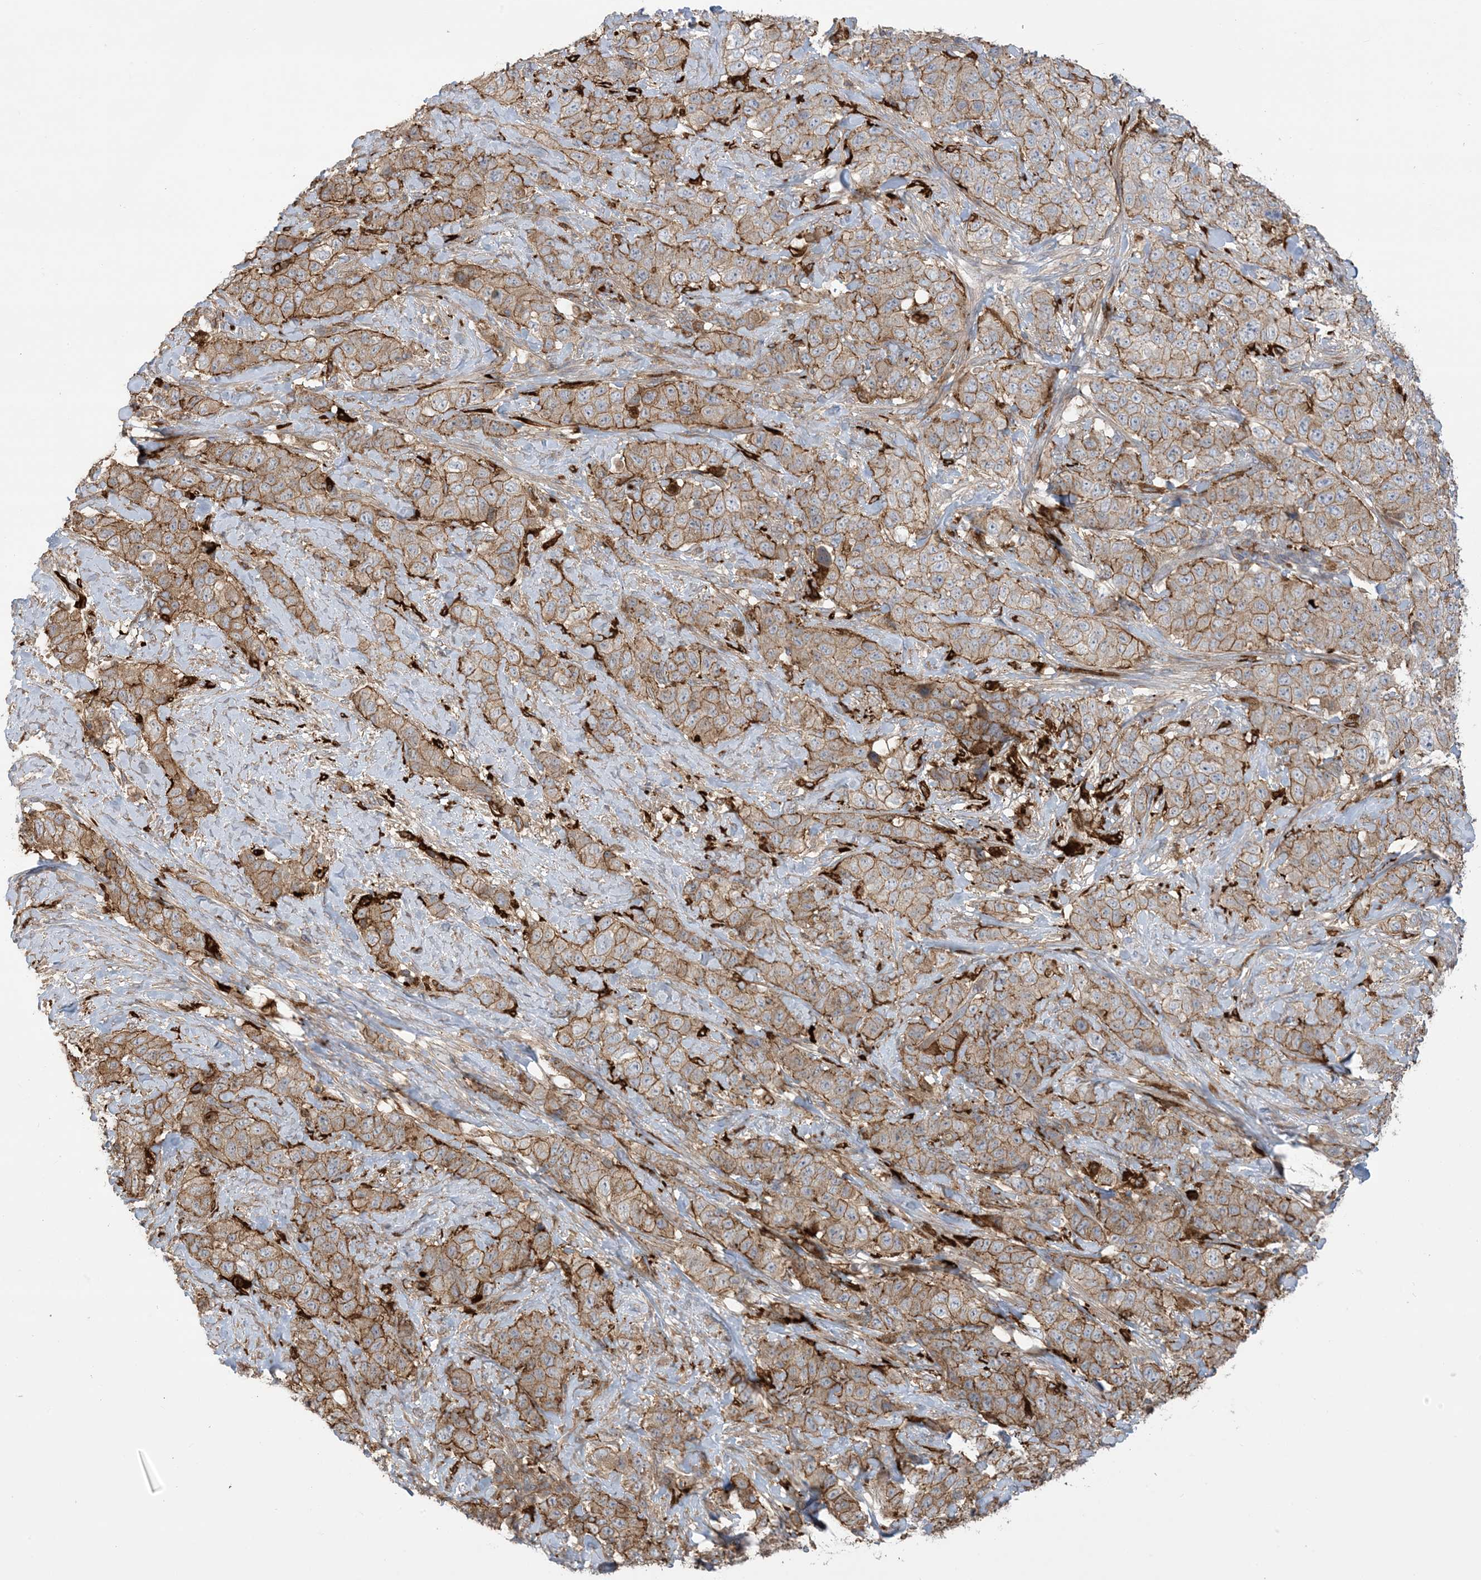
{"staining": {"intensity": "moderate", "quantity": ">75%", "location": "cytoplasmic/membranous"}, "tissue": "stomach cancer", "cell_type": "Tumor cells", "image_type": "cancer", "snomed": [{"axis": "morphology", "description": "Adenocarcinoma, NOS"}, {"axis": "topography", "description": "Stomach"}], "caption": "Human stomach cancer stained with a brown dye exhibits moderate cytoplasmic/membranous positive expression in approximately >75% of tumor cells.", "gene": "ICMT", "patient": {"sex": "male", "age": 48}}